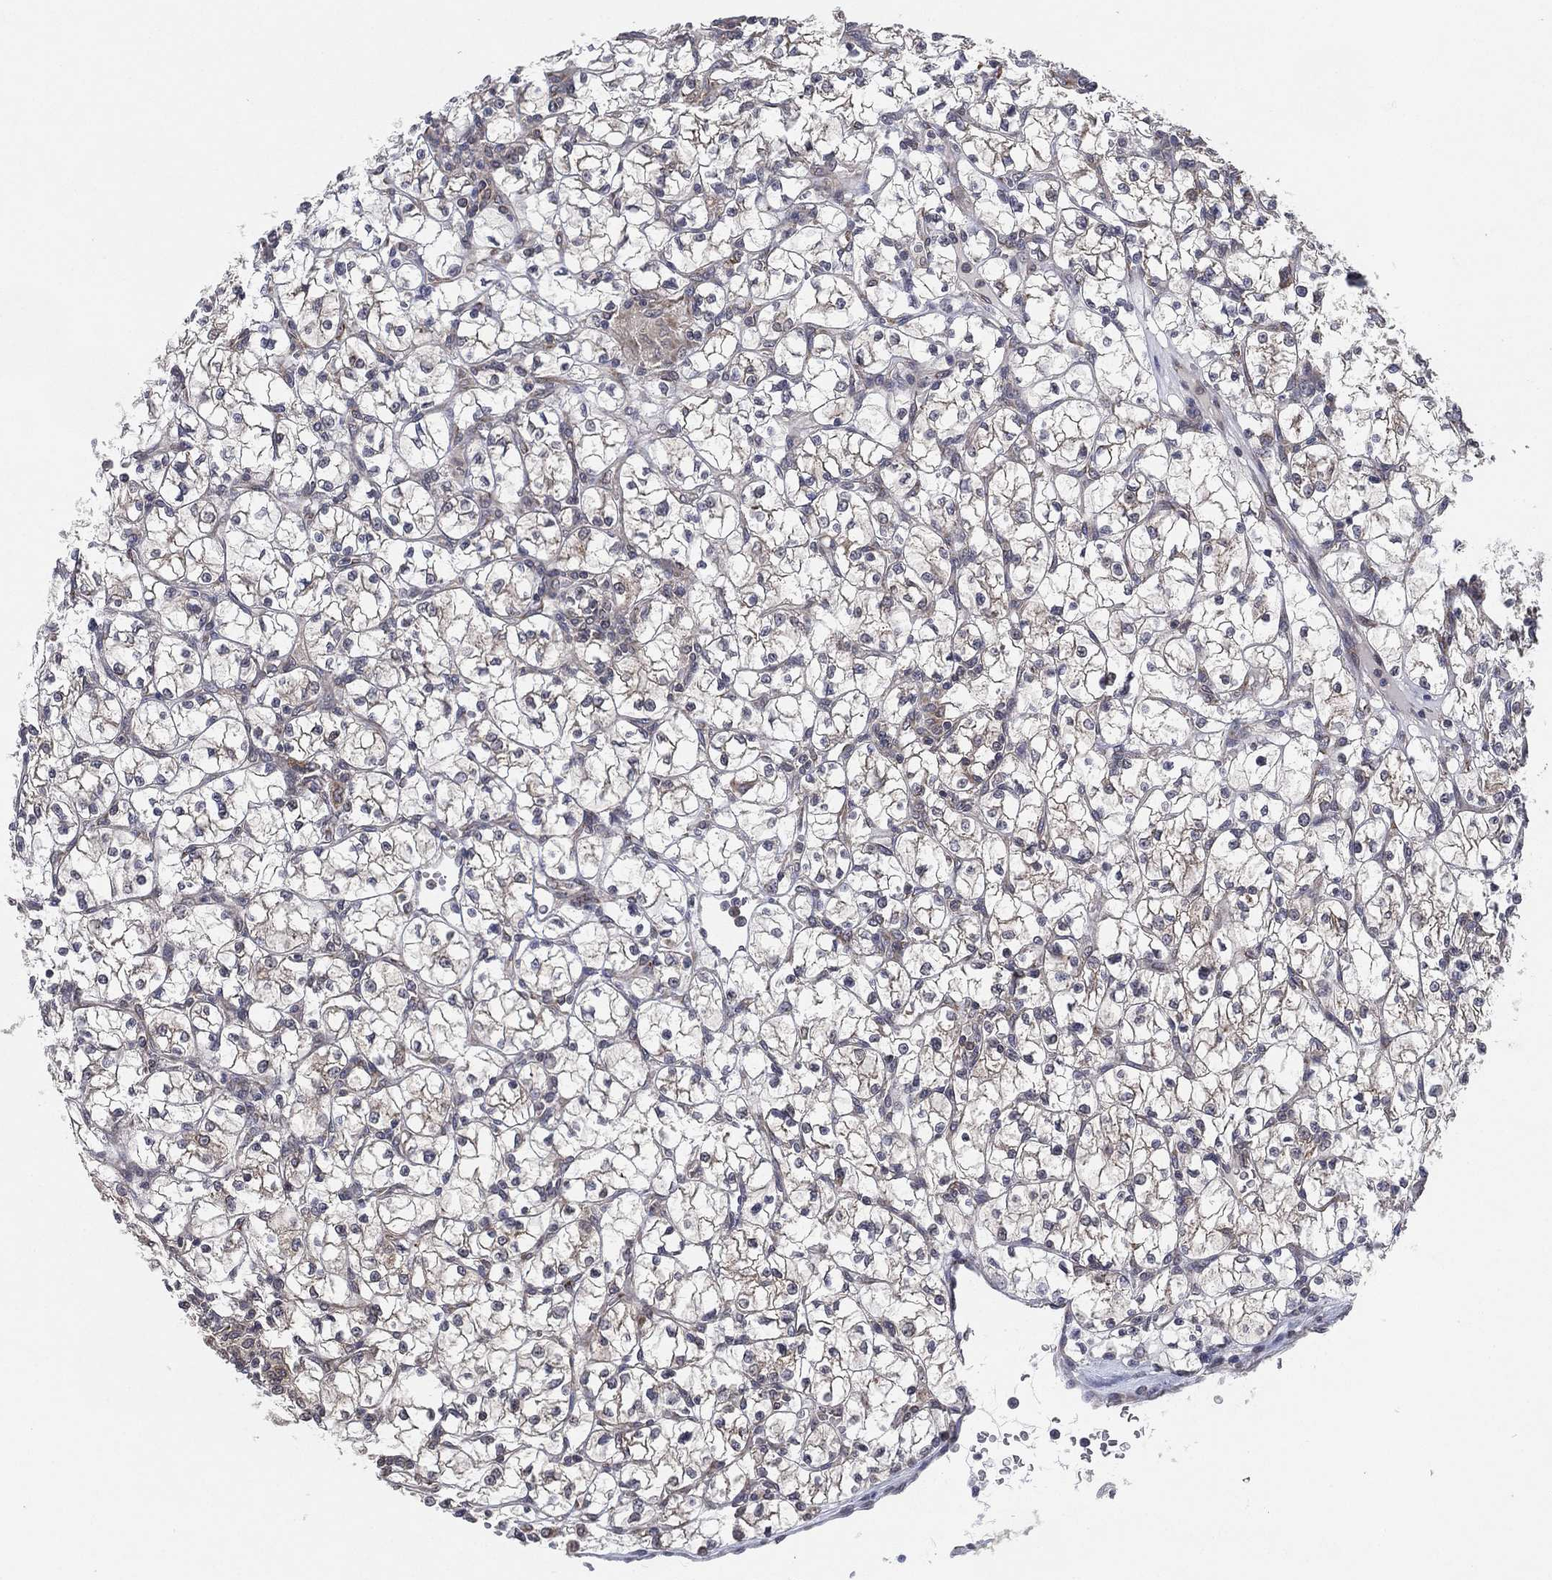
{"staining": {"intensity": "negative", "quantity": "none", "location": "none"}, "tissue": "renal cancer", "cell_type": "Tumor cells", "image_type": "cancer", "snomed": [{"axis": "morphology", "description": "Adenocarcinoma, NOS"}, {"axis": "topography", "description": "Kidney"}], "caption": "This is an IHC micrograph of adenocarcinoma (renal). There is no staining in tumor cells.", "gene": "FAM104A", "patient": {"sex": "female", "age": 64}}